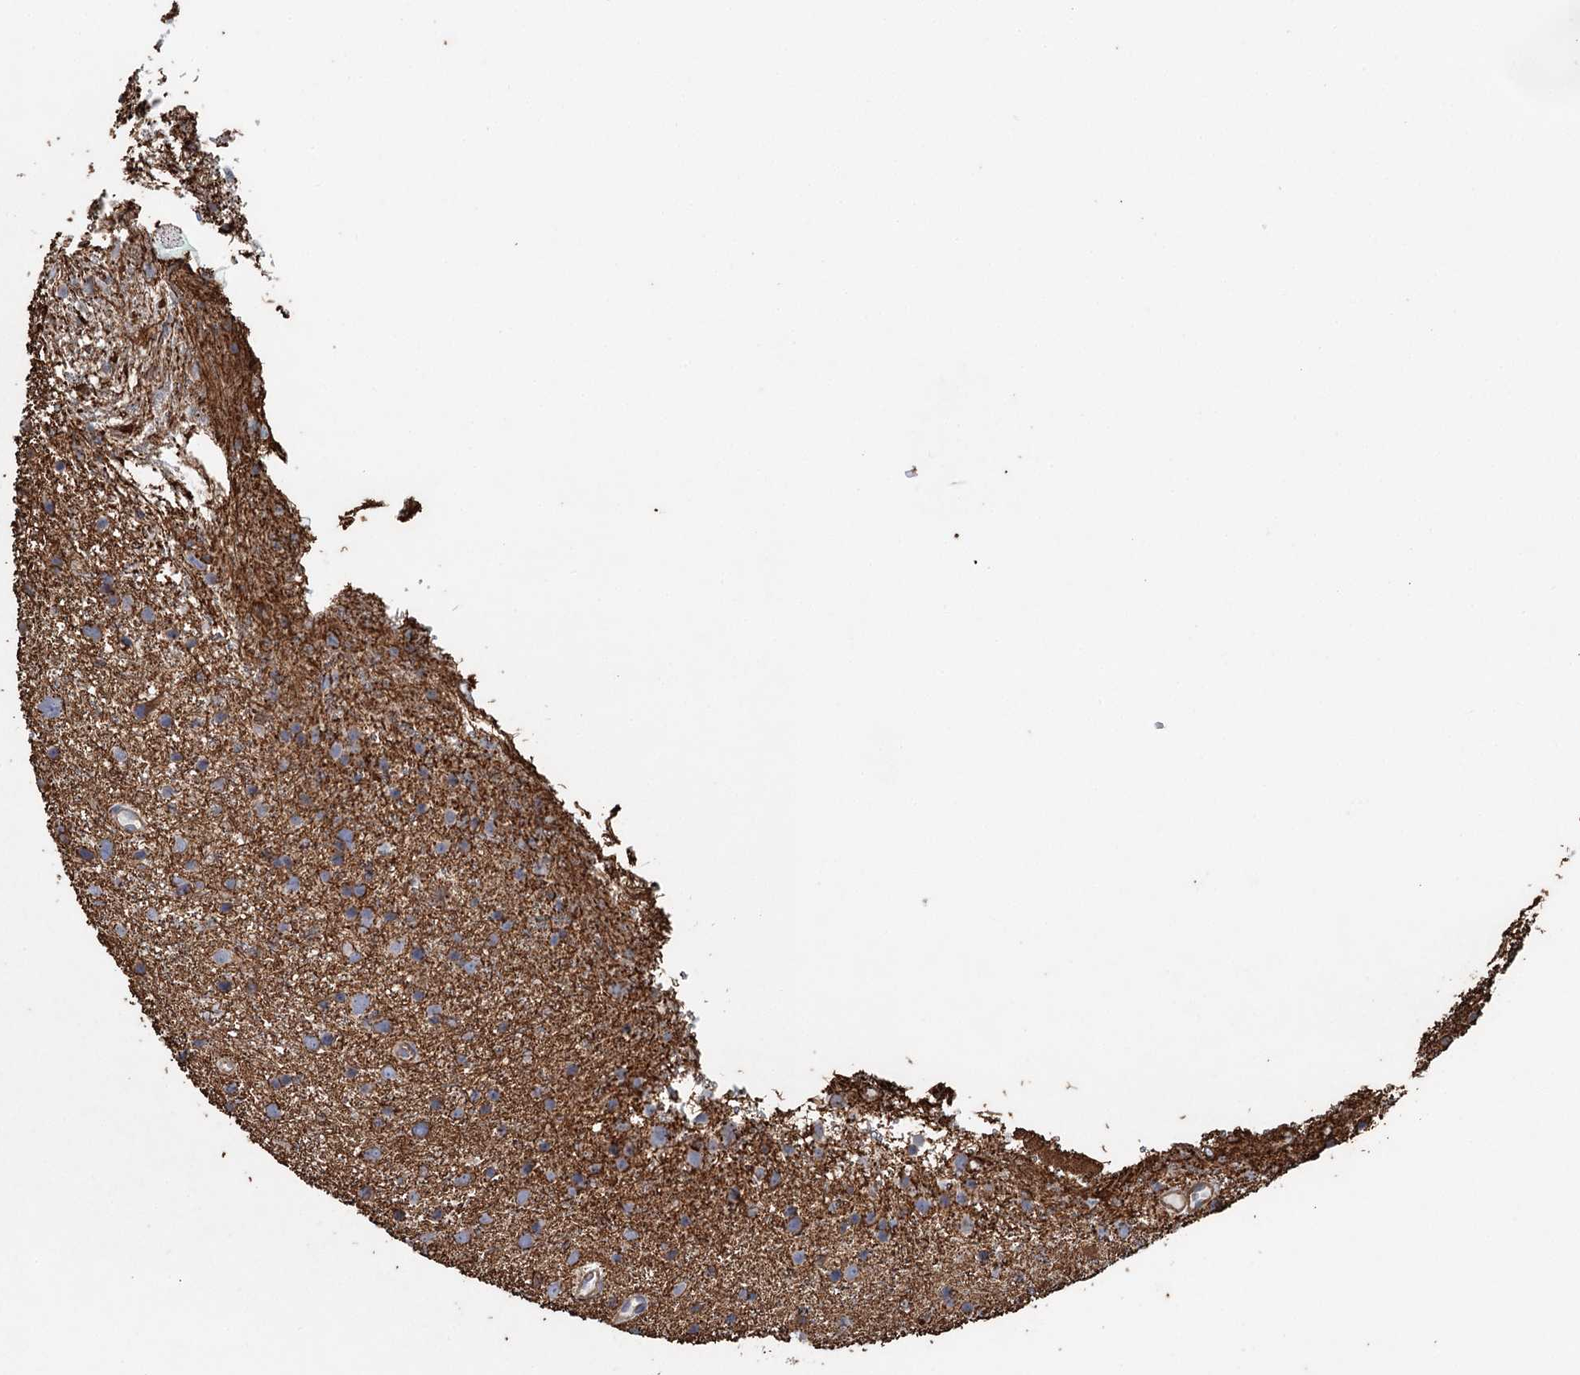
{"staining": {"intensity": "moderate", "quantity": "25%-75%", "location": "cytoplasmic/membranous"}, "tissue": "glioma", "cell_type": "Tumor cells", "image_type": "cancer", "snomed": [{"axis": "morphology", "description": "Glioma, malignant, Low grade"}, {"axis": "topography", "description": "Cerebral cortex"}], "caption": "Brown immunohistochemical staining in glioma reveals moderate cytoplasmic/membranous positivity in about 25%-75% of tumor cells. The protein of interest is stained brown, and the nuclei are stained in blue (DAB (3,3'-diaminobenzidine) IHC with brightfield microscopy, high magnification).", "gene": "SYNPO", "patient": {"sex": "female", "age": 39}}